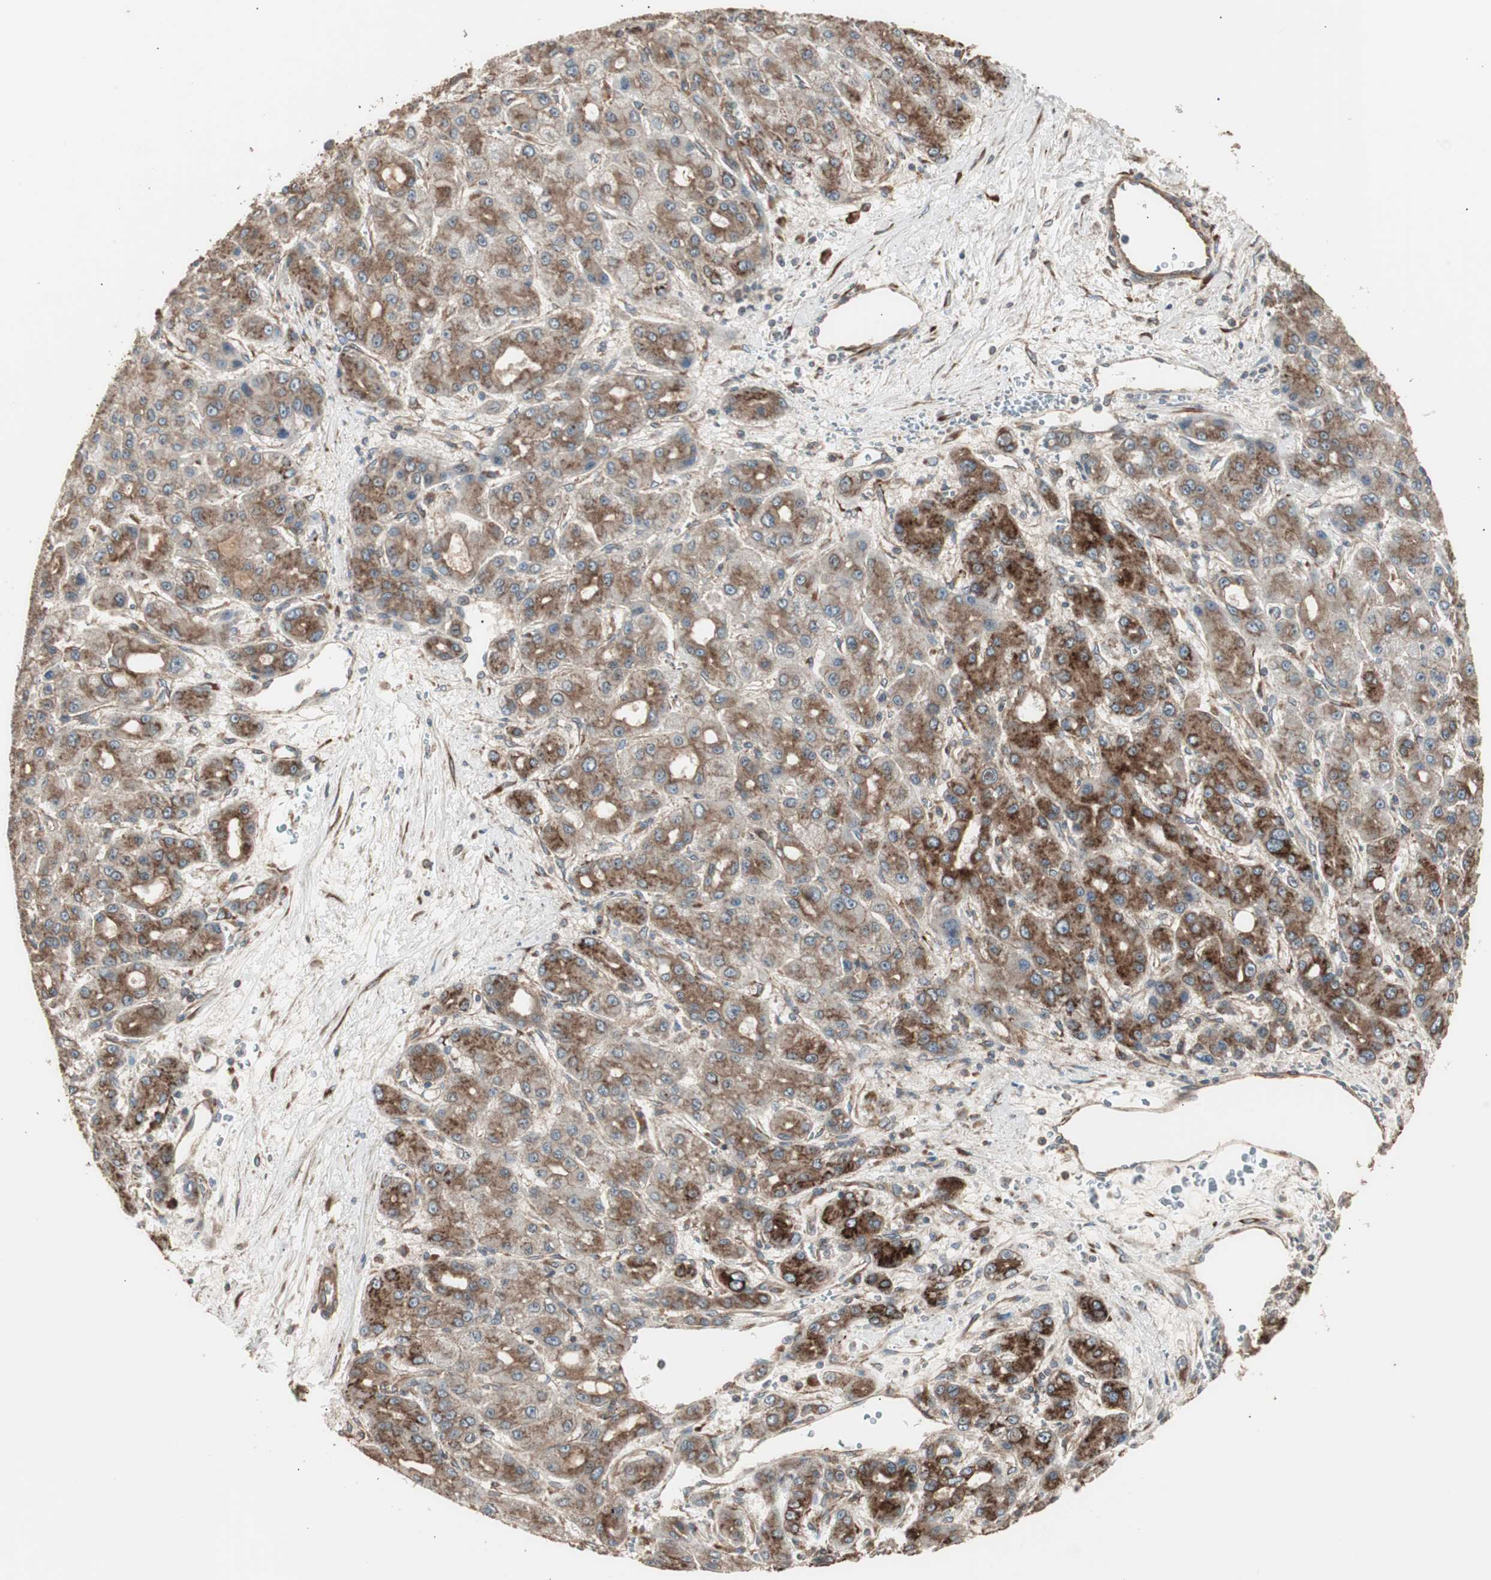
{"staining": {"intensity": "strong", "quantity": "25%-75%", "location": "cytoplasmic/membranous"}, "tissue": "liver cancer", "cell_type": "Tumor cells", "image_type": "cancer", "snomed": [{"axis": "morphology", "description": "Carcinoma, Hepatocellular, NOS"}, {"axis": "topography", "description": "Liver"}], "caption": "Brown immunohistochemical staining in human hepatocellular carcinoma (liver) displays strong cytoplasmic/membranous positivity in about 25%-75% of tumor cells. (IHC, brightfield microscopy, high magnification).", "gene": "LZTS1", "patient": {"sex": "male", "age": 55}}